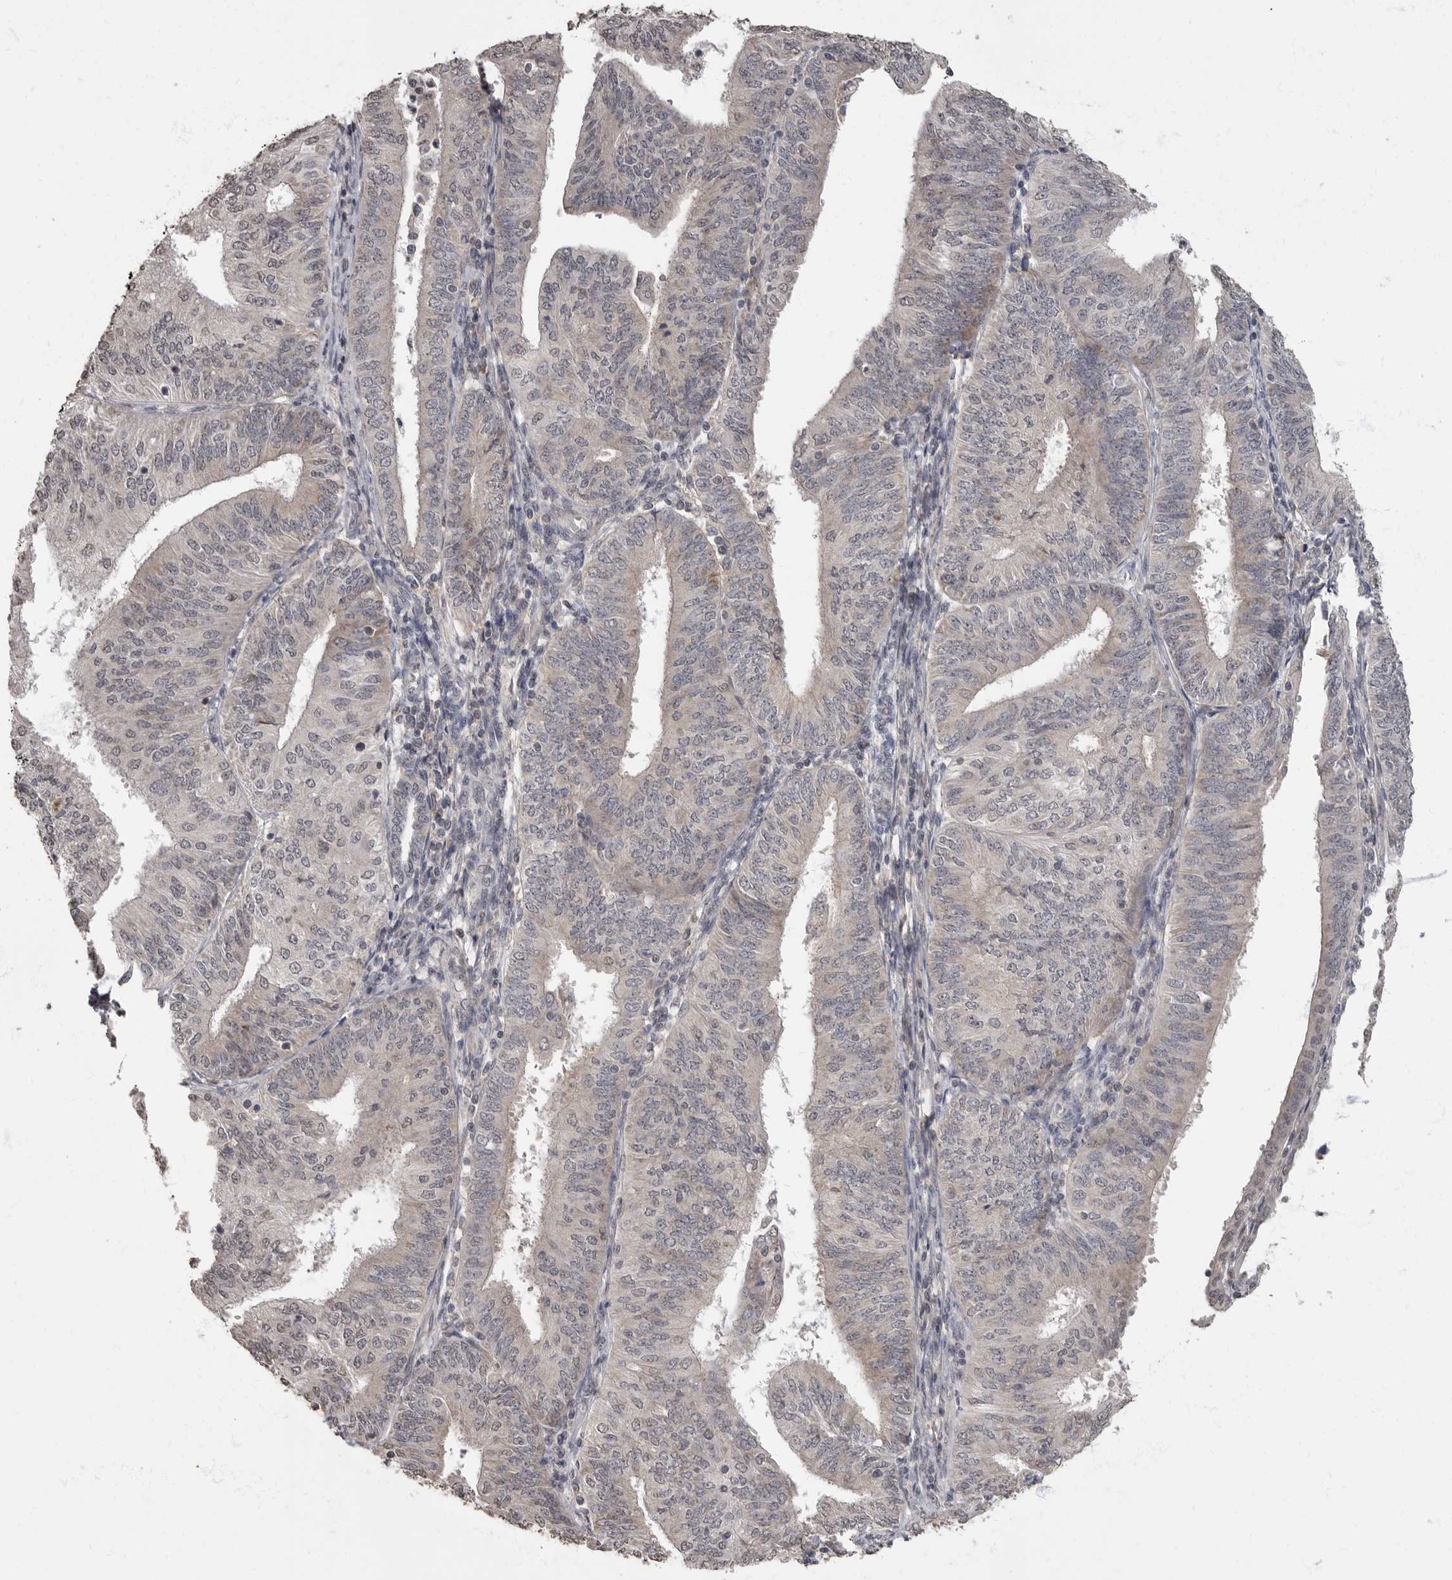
{"staining": {"intensity": "weak", "quantity": "<25%", "location": "cytoplasmic/membranous"}, "tissue": "endometrial cancer", "cell_type": "Tumor cells", "image_type": "cancer", "snomed": [{"axis": "morphology", "description": "Adenocarcinoma, NOS"}, {"axis": "topography", "description": "Endometrium"}], "caption": "Protein analysis of endometrial cancer demonstrates no significant positivity in tumor cells. (Brightfield microscopy of DAB immunohistochemistry at high magnification).", "gene": "MAFG", "patient": {"sex": "female", "age": 58}}